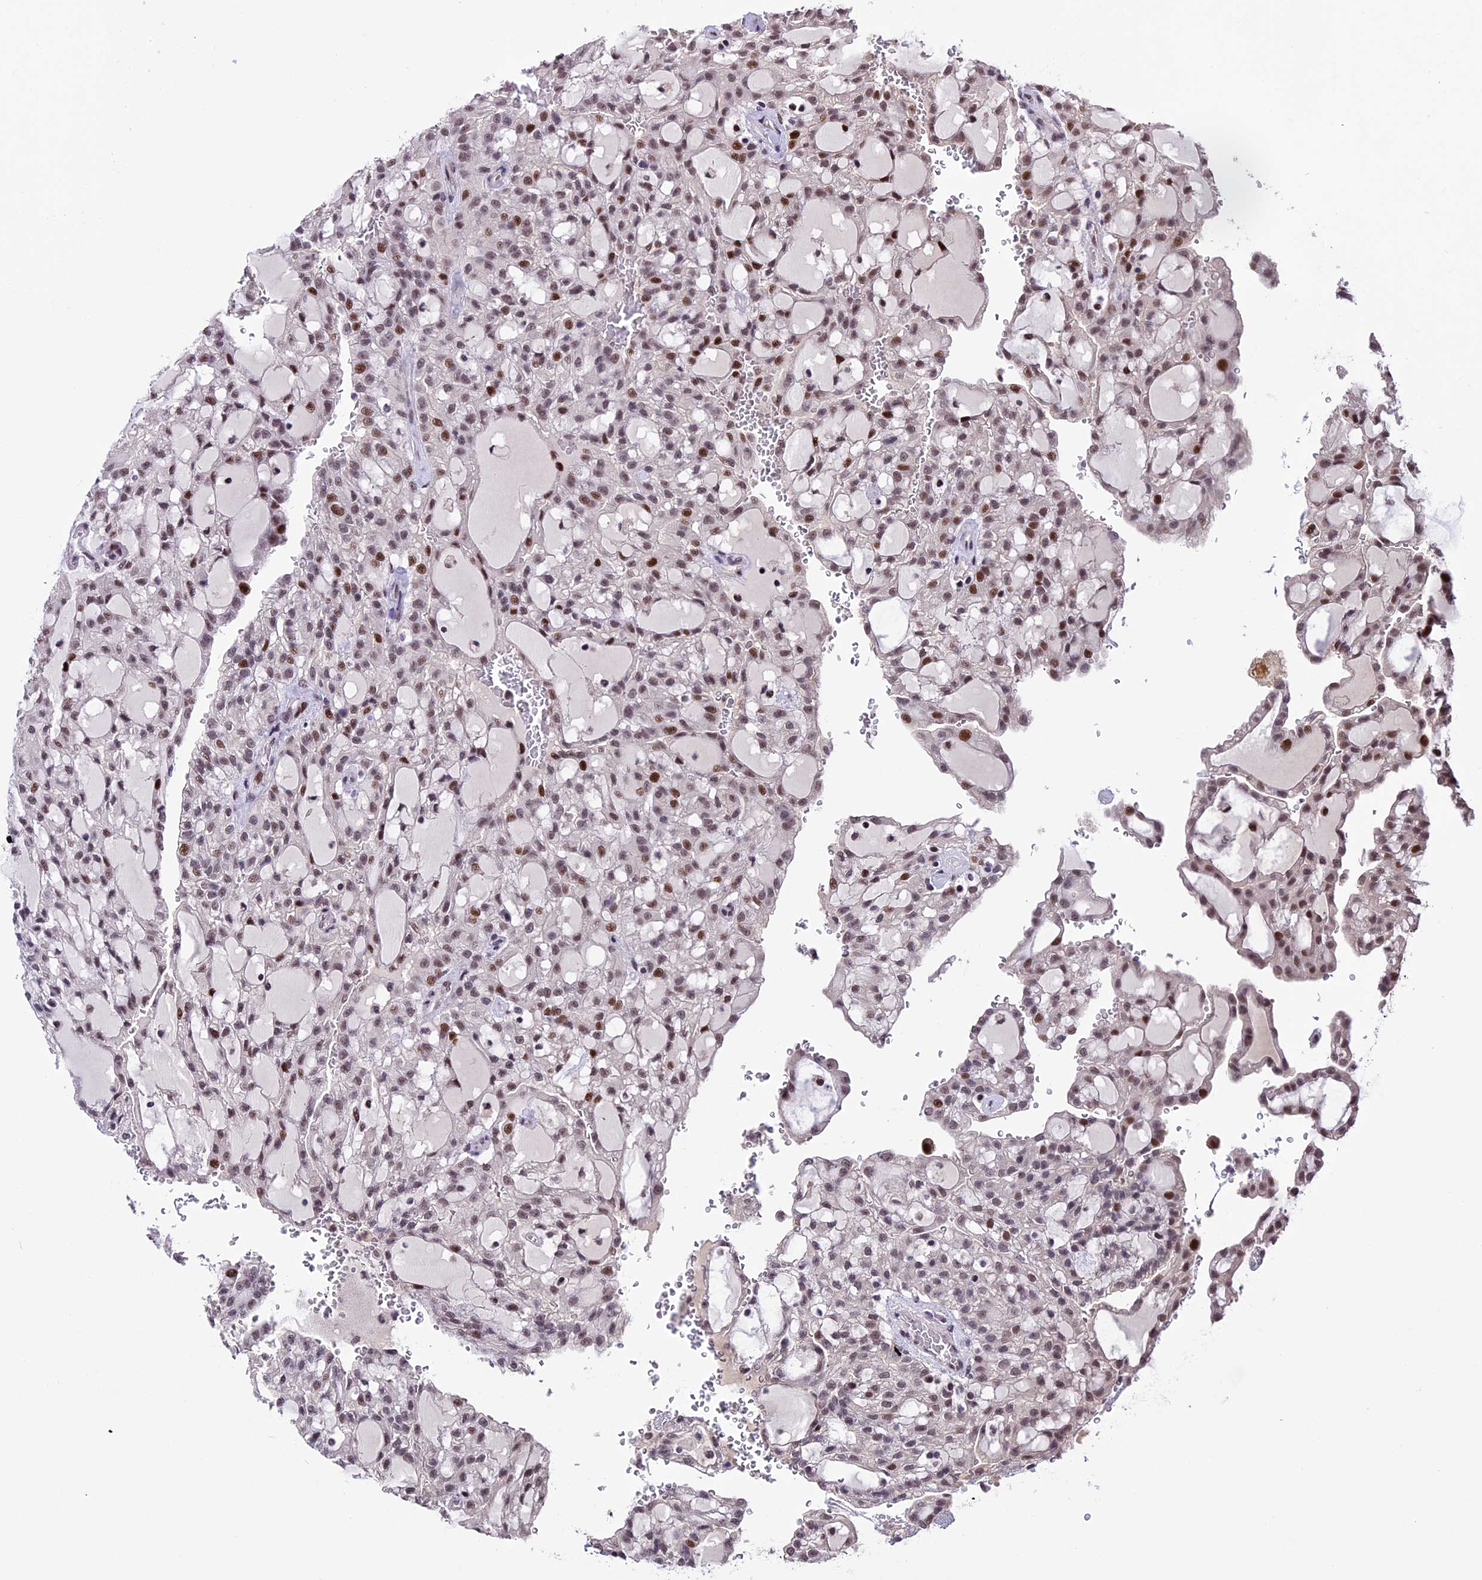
{"staining": {"intensity": "moderate", "quantity": ">75%", "location": "nuclear"}, "tissue": "renal cancer", "cell_type": "Tumor cells", "image_type": "cancer", "snomed": [{"axis": "morphology", "description": "Adenocarcinoma, NOS"}, {"axis": "topography", "description": "Kidney"}], "caption": "A medium amount of moderate nuclear staining is present in approximately >75% of tumor cells in adenocarcinoma (renal) tissue.", "gene": "TCP11L2", "patient": {"sex": "male", "age": 63}}